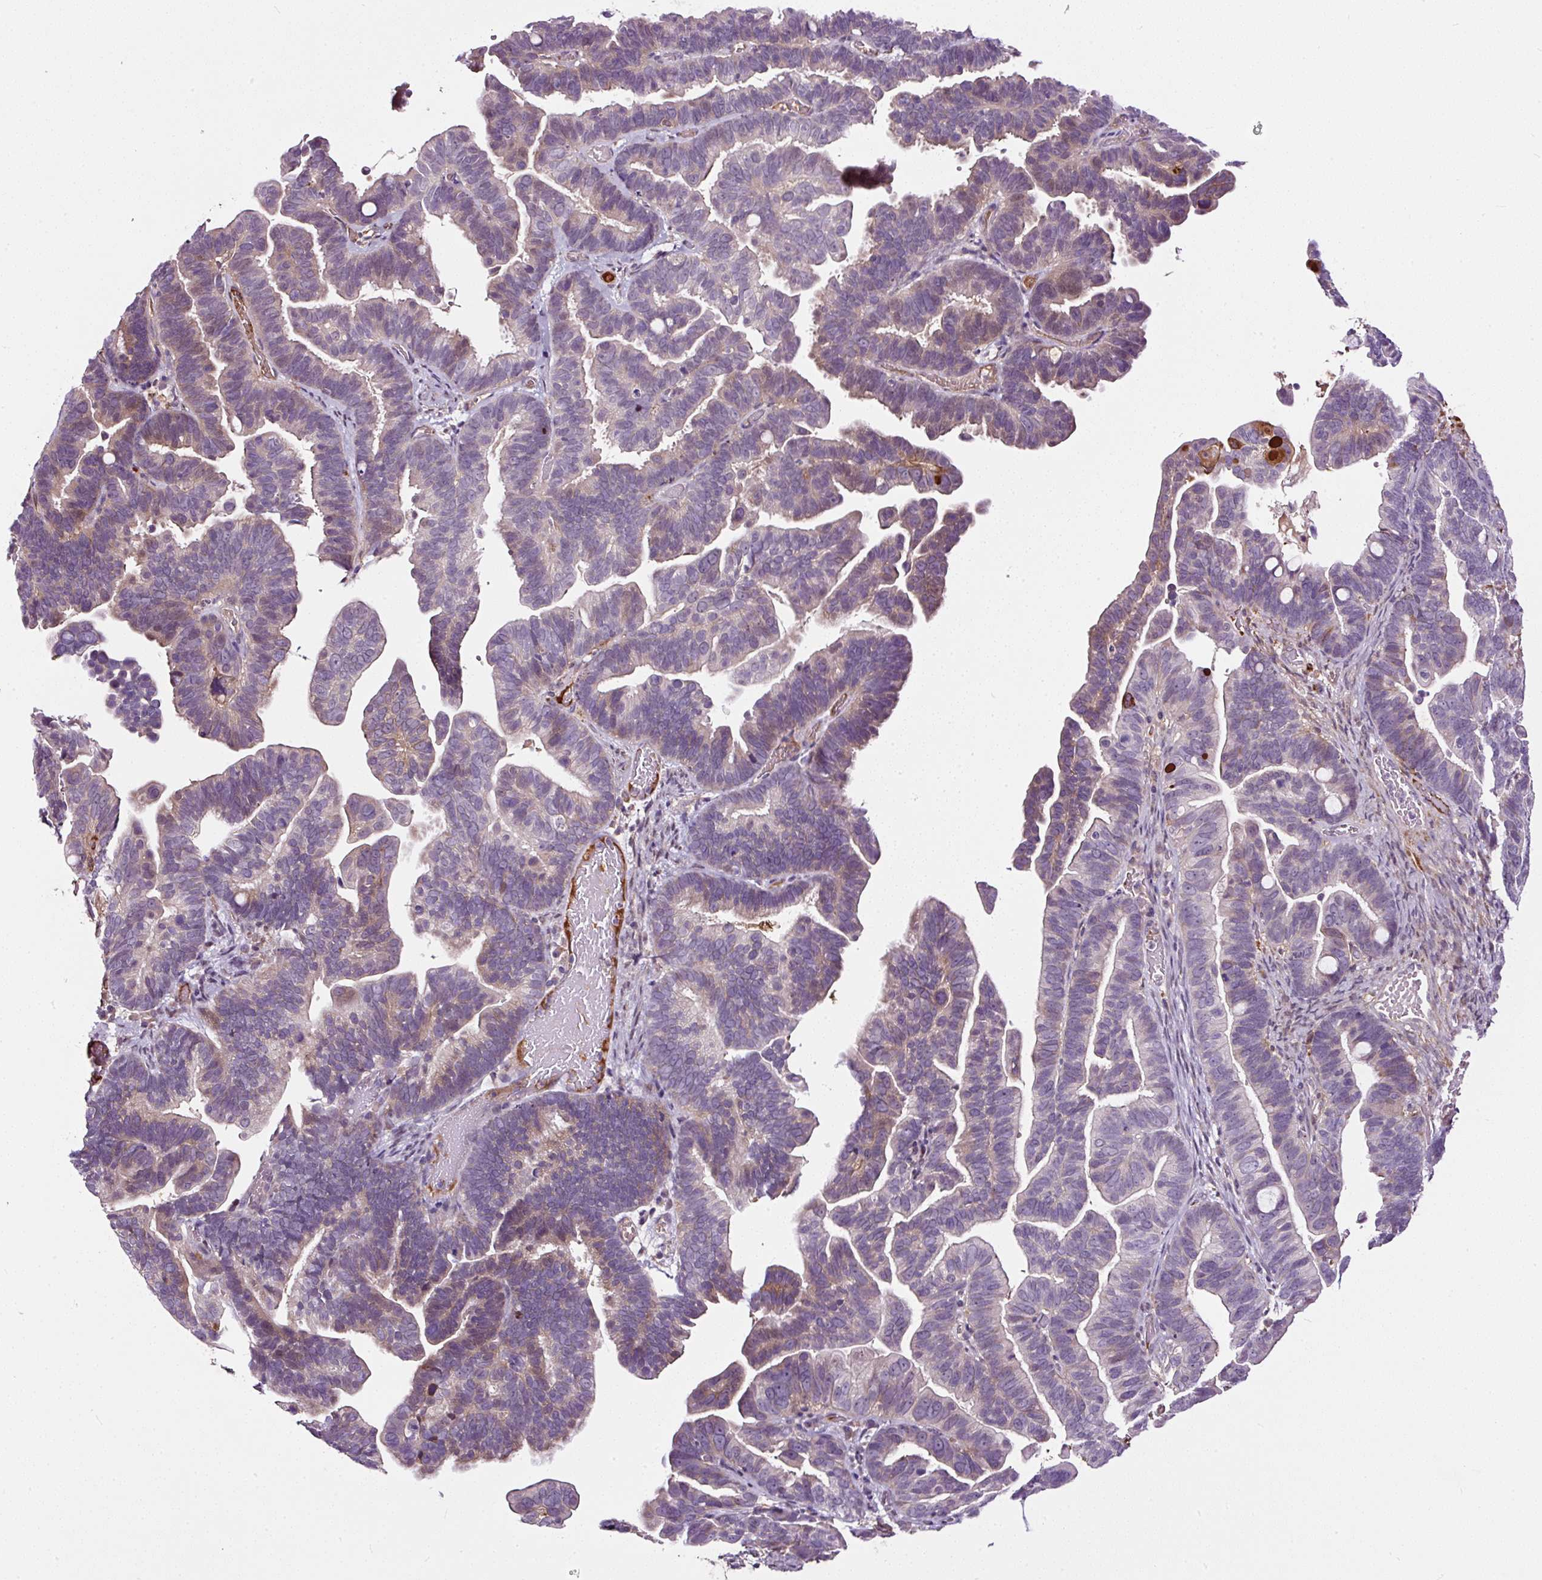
{"staining": {"intensity": "weak", "quantity": "<25%", "location": "cytoplasmic/membranous"}, "tissue": "ovarian cancer", "cell_type": "Tumor cells", "image_type": "cancer", "snomed": [{"axis": "morphology", "description": "Cystadenocarcinoma, serous, NOS"}, {"axis": "topography", "description": "Ovary"}], "caption": "This is a image of immunohistochemistry (IHC) staining of ovarian serous cystadenocarcinoma, which shows no positivity in tumor cells.", "gene": "LRRC24", "patient": {"sex": "female", "age": 56}}